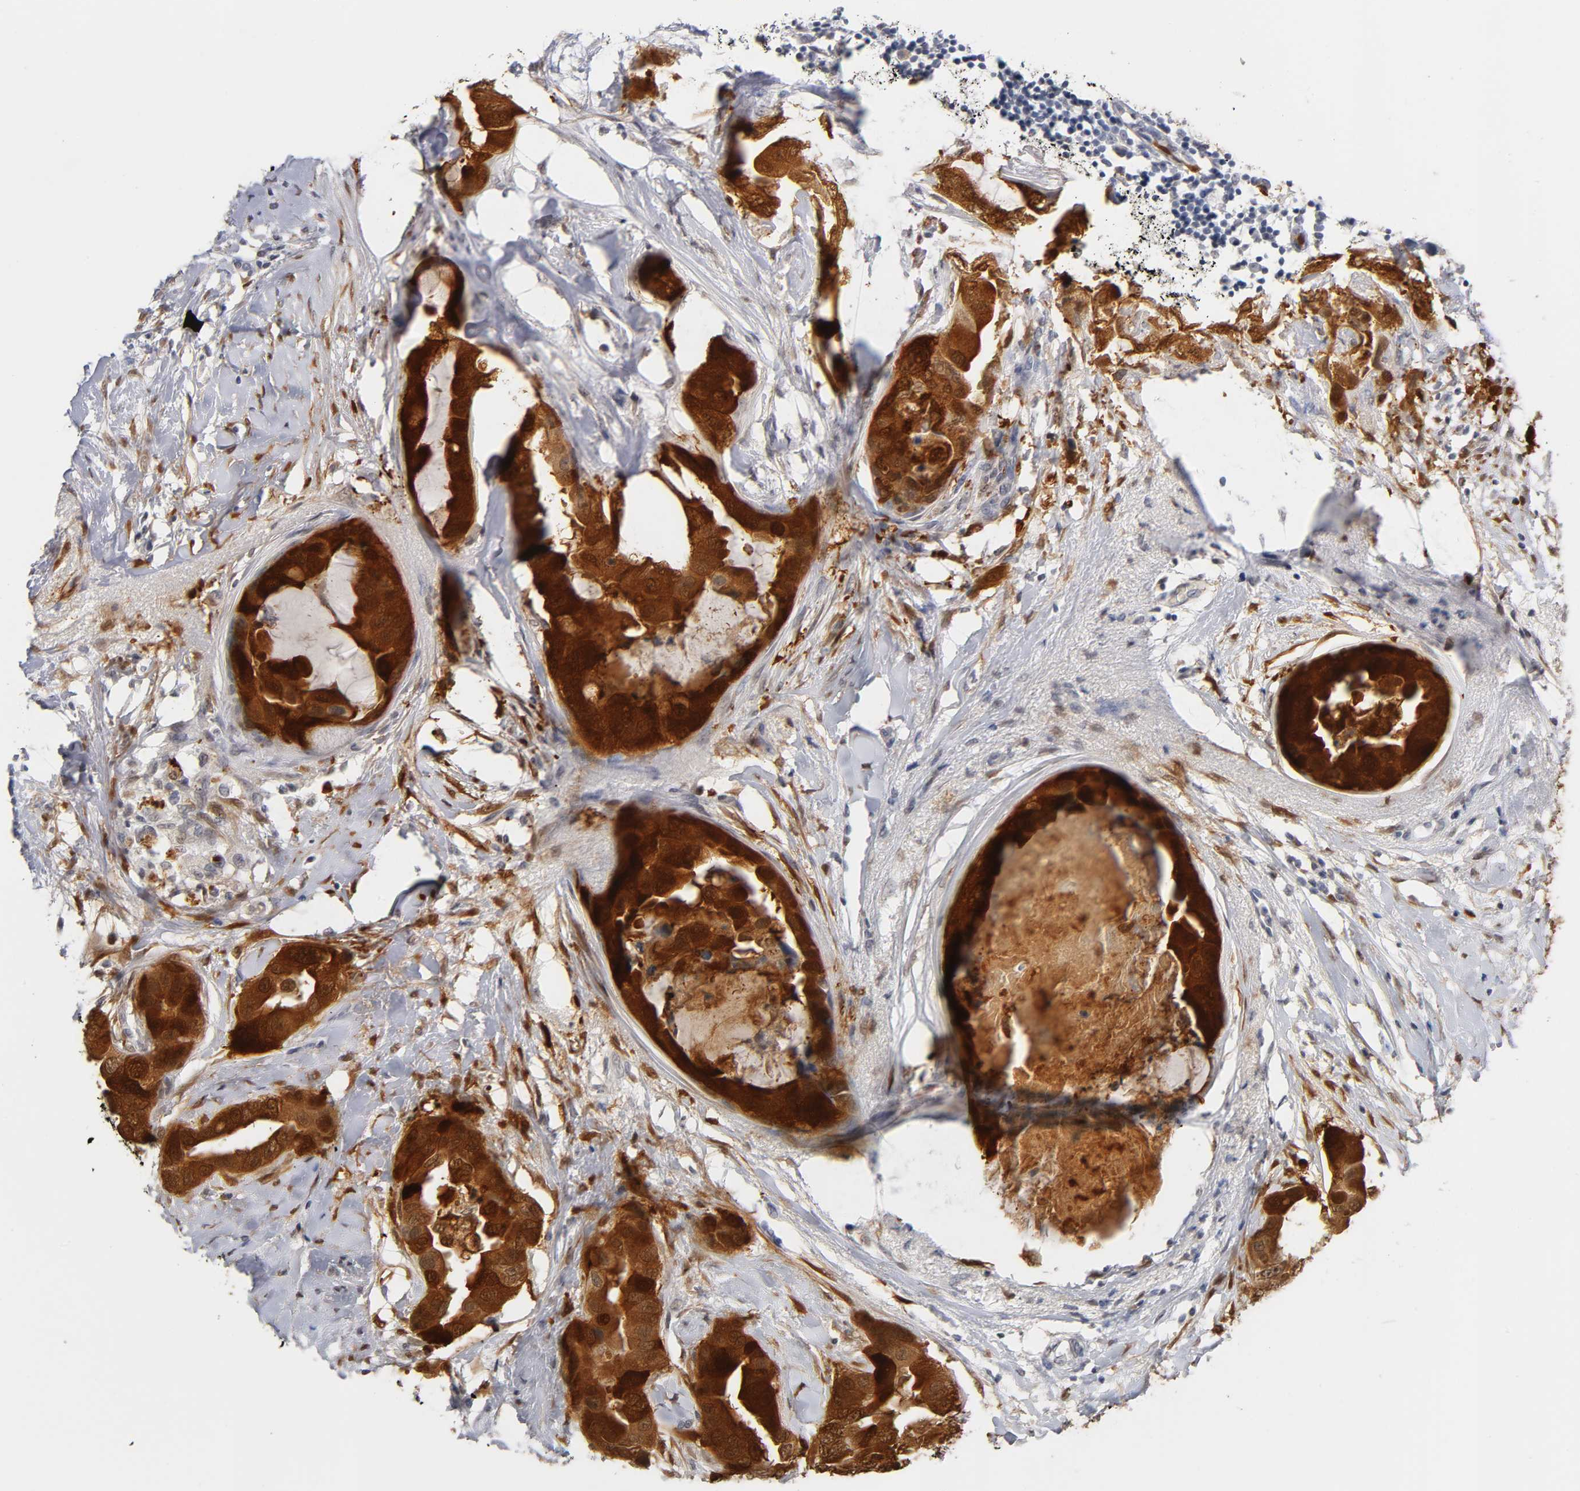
{"staining": {"intensity": "strong", "quantity": ">75%", "location": "cytoplasmic/membranous,nuclear"}, "tissue": "breast cancer", "cell_type": "Tumor cells", "image_type": "cancer", "snomed": [{"axis": "morphology", "description": "Duct carcinoma"}, {"axis": "topography", "description": "Breast"}], "caption": "Infiltrating ductal carcinoma (breast) stained for a protein reveals strong cytoplasmic/membranous and nuclear positivity in tumor cells.", "gene": "CRABP2", "patient": {"sex": "female", "age": 40}}